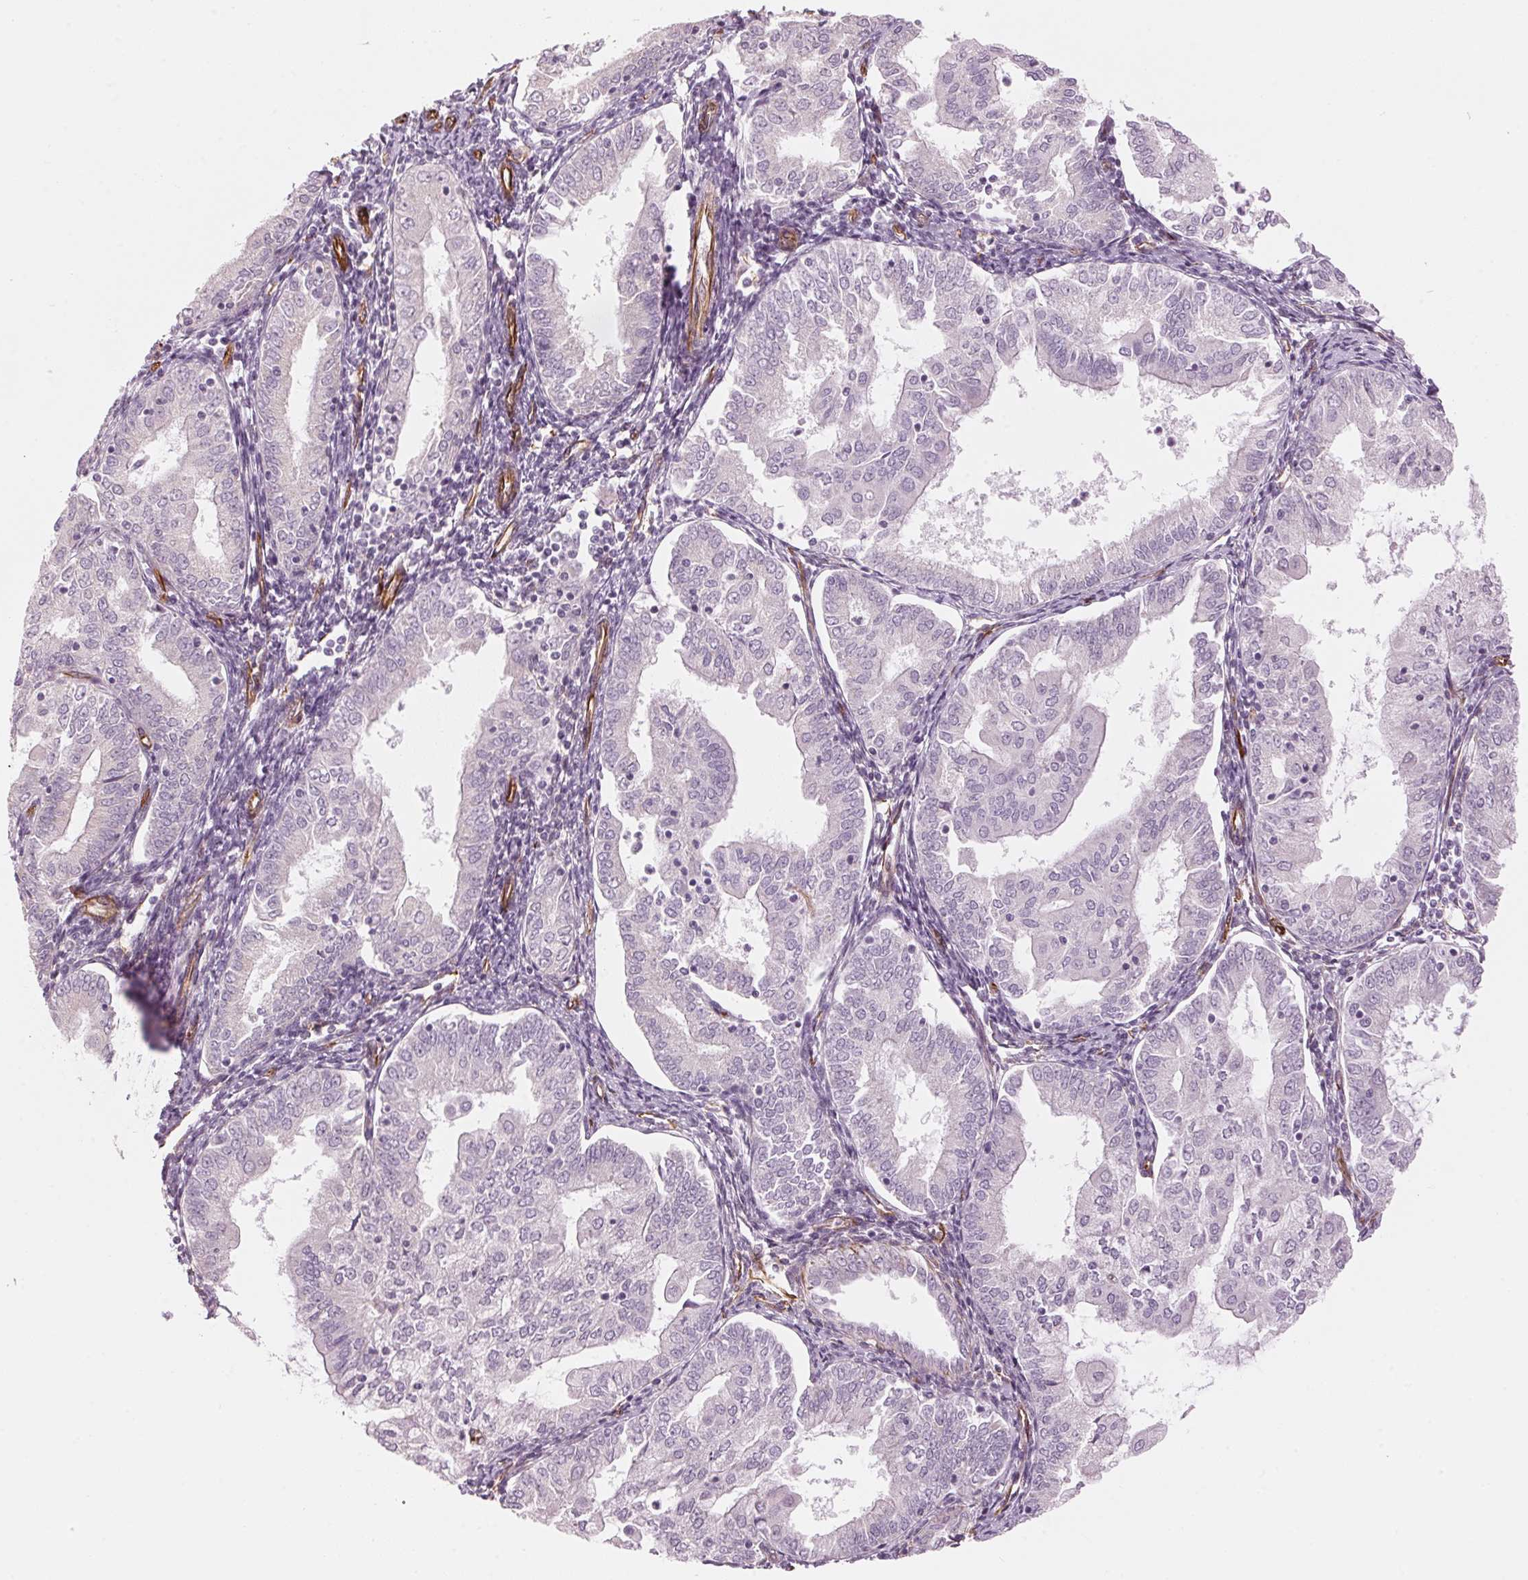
{"staining": {"intensity": "negative", "quantity": "none", "location": "none"}, "tissue": "endometrial cancer", "cell_type": "Tumor cells", "image_type": "cancer", "snomed": [{"axis": "morphology", "description": "Adenocarcinoma, NOS"}, {"axis": "topography", "description": "Endometrium"}], "caption": "Immunohistochemistry (IHC) image of adenocarcinoma (endometrial) stained for a protein (brown), which shows no expression in tumor cells.", "gene": "CLPS", "patient": {"sex": "female", "age": 55}}